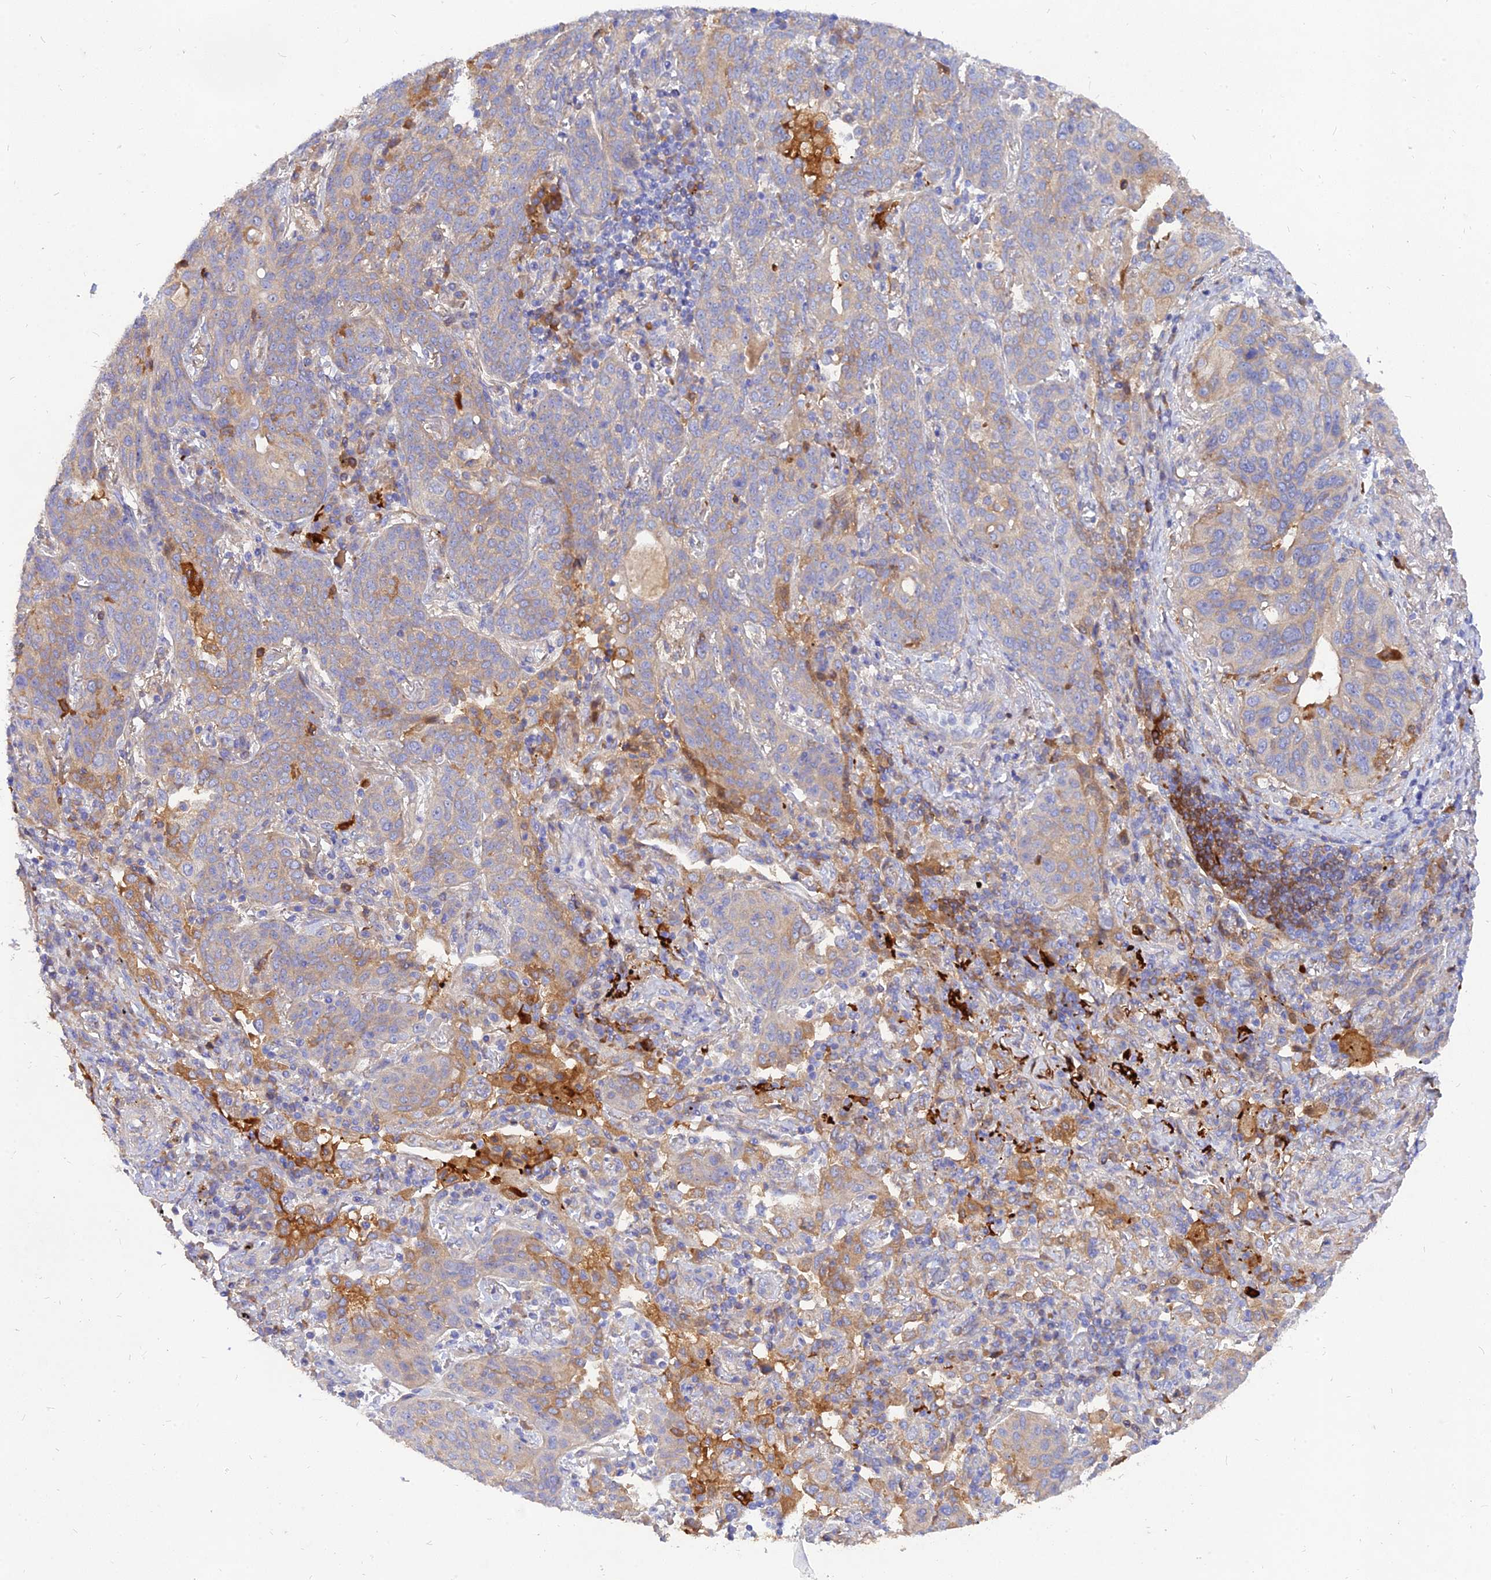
{"staining": {"intensity": "moderate", "quantity": "<25%", "location": "cytoplasmic/membranous"}, "tissue": "lung cancer", "cell_type": "Tumor cells", "image_type": "cancer", "snomed": [{"axis": "morphology", "description": "Squamous cell carcinoma, NOS"}, {"axis": "topography", "description": "Lung"}], "caption": "DAB immunohistochemical staining of human squamous cell carcinoma (lung) reveals moderate cytoplasmic/membranous protein staining in about <25% of tumor cells.", "gene": "MROH1", "patient": {"sex": "female", "age": 70}}